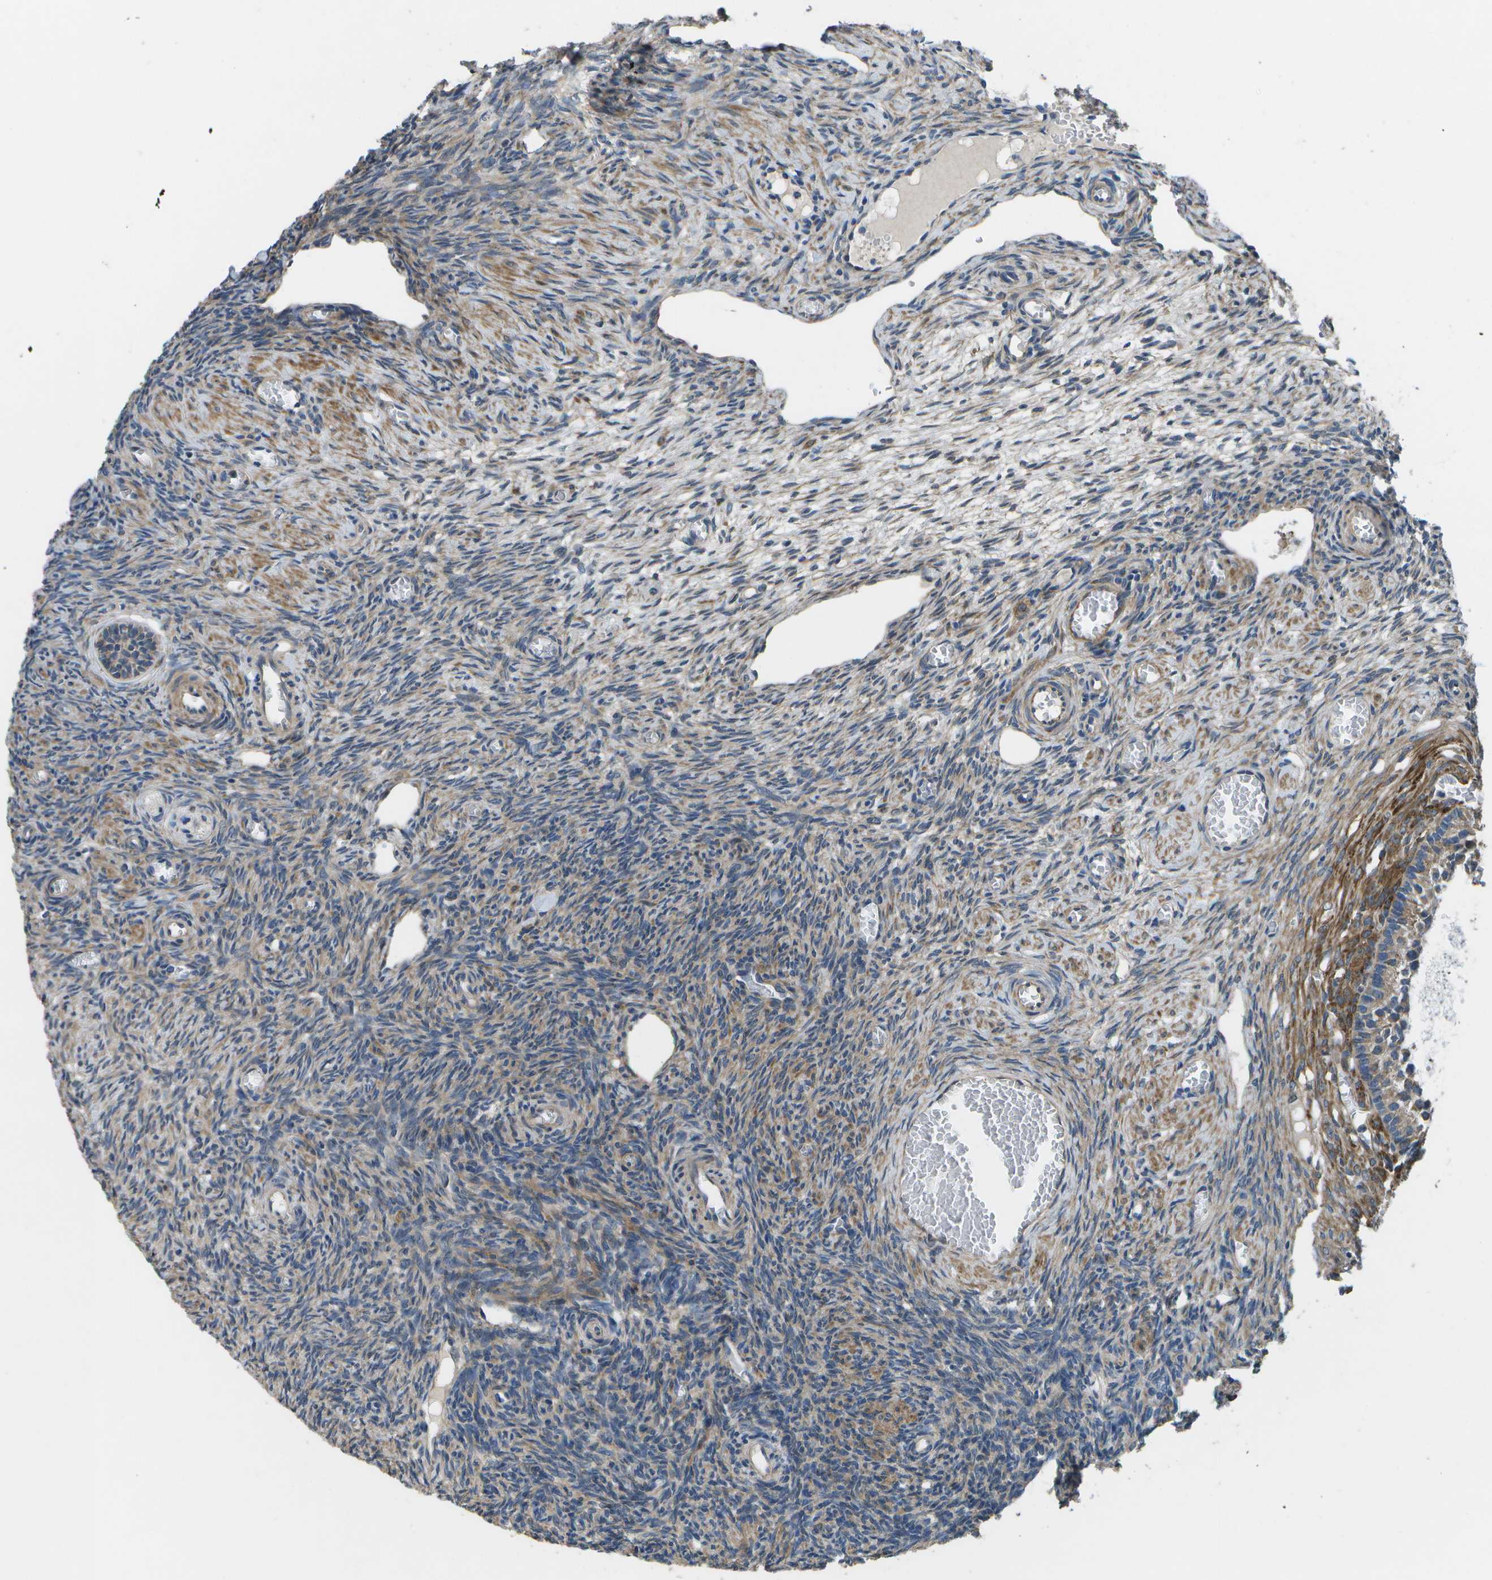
{"staining": {"intensity": "moderate", "quantity": "25%-75%", "location": "cytoplasmic/membranous"}, "tissue": "ovary", "cell_type": "Follicle cells", "image_type": "normal", "snomed": [{"axis": "morphology", "description": "Normal tissue, NOS"}, {"axis": "topography", "description": "Ovary"}], "caption": "Ovary stained with immunohistochemistry (IHC) reveals moderate cytoplasmic/membranous expression in about 25%-75% of follicle cells.", "gene": "P3H1", "patient": {"sex": "female", "age": 27}}